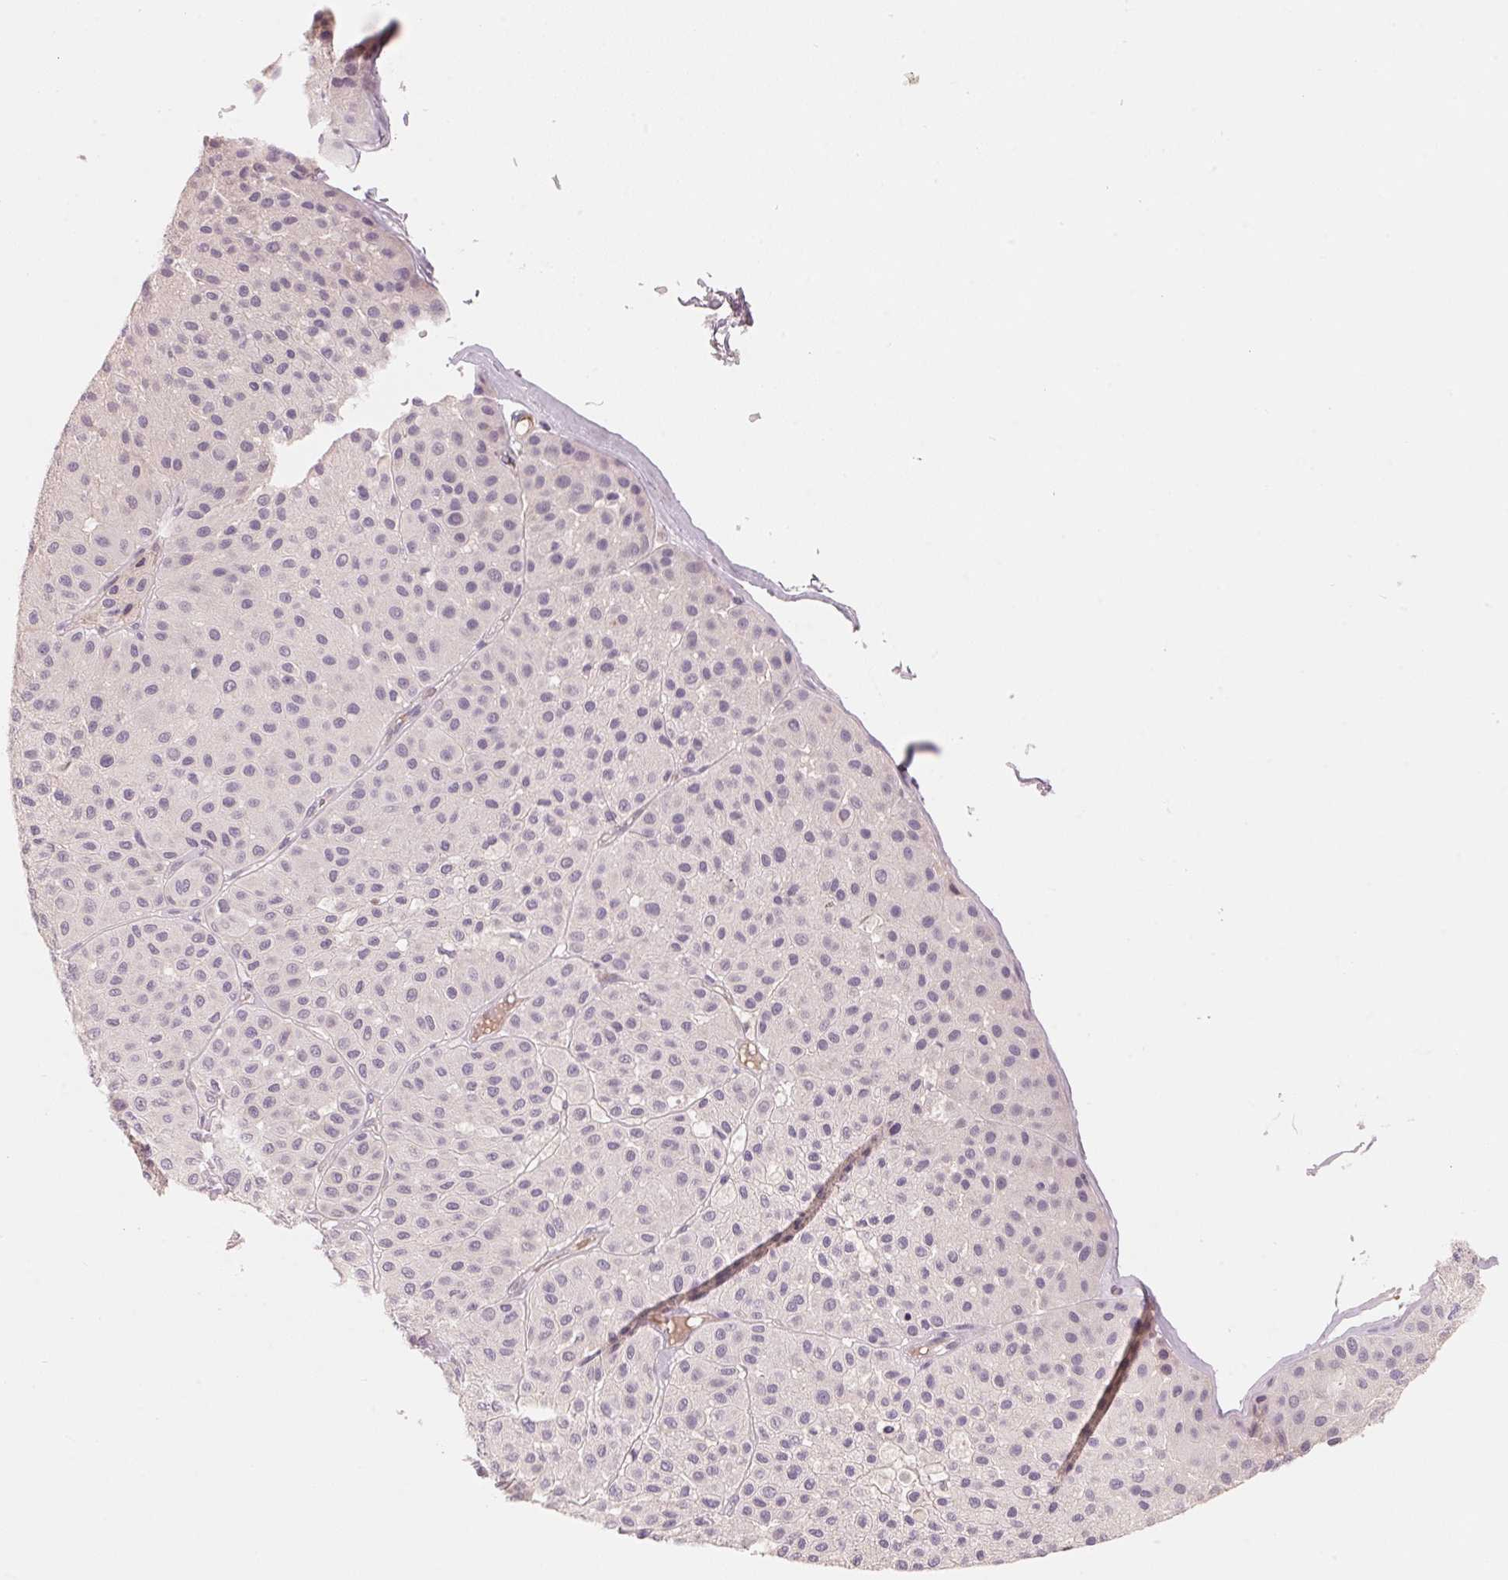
{"staining": {"intensity": "negative", "quantity": "none", "location": "none"}, "tissue": "melanoma", "cell_type": "Tumor cells", "image_type": "cancer", "snomed": [{"axis": "morphology", "description": "Malignant melanoma, Metastatic site"}, {"axis": "topography", "description": "Smooth muscle"}], "caption": "An IHC photomicrograph of melanoma is shown. There is no staining in tumor cells of melanoma.", "gene": "CFHR2", "patient": {"sex": "male", "age": 41}}